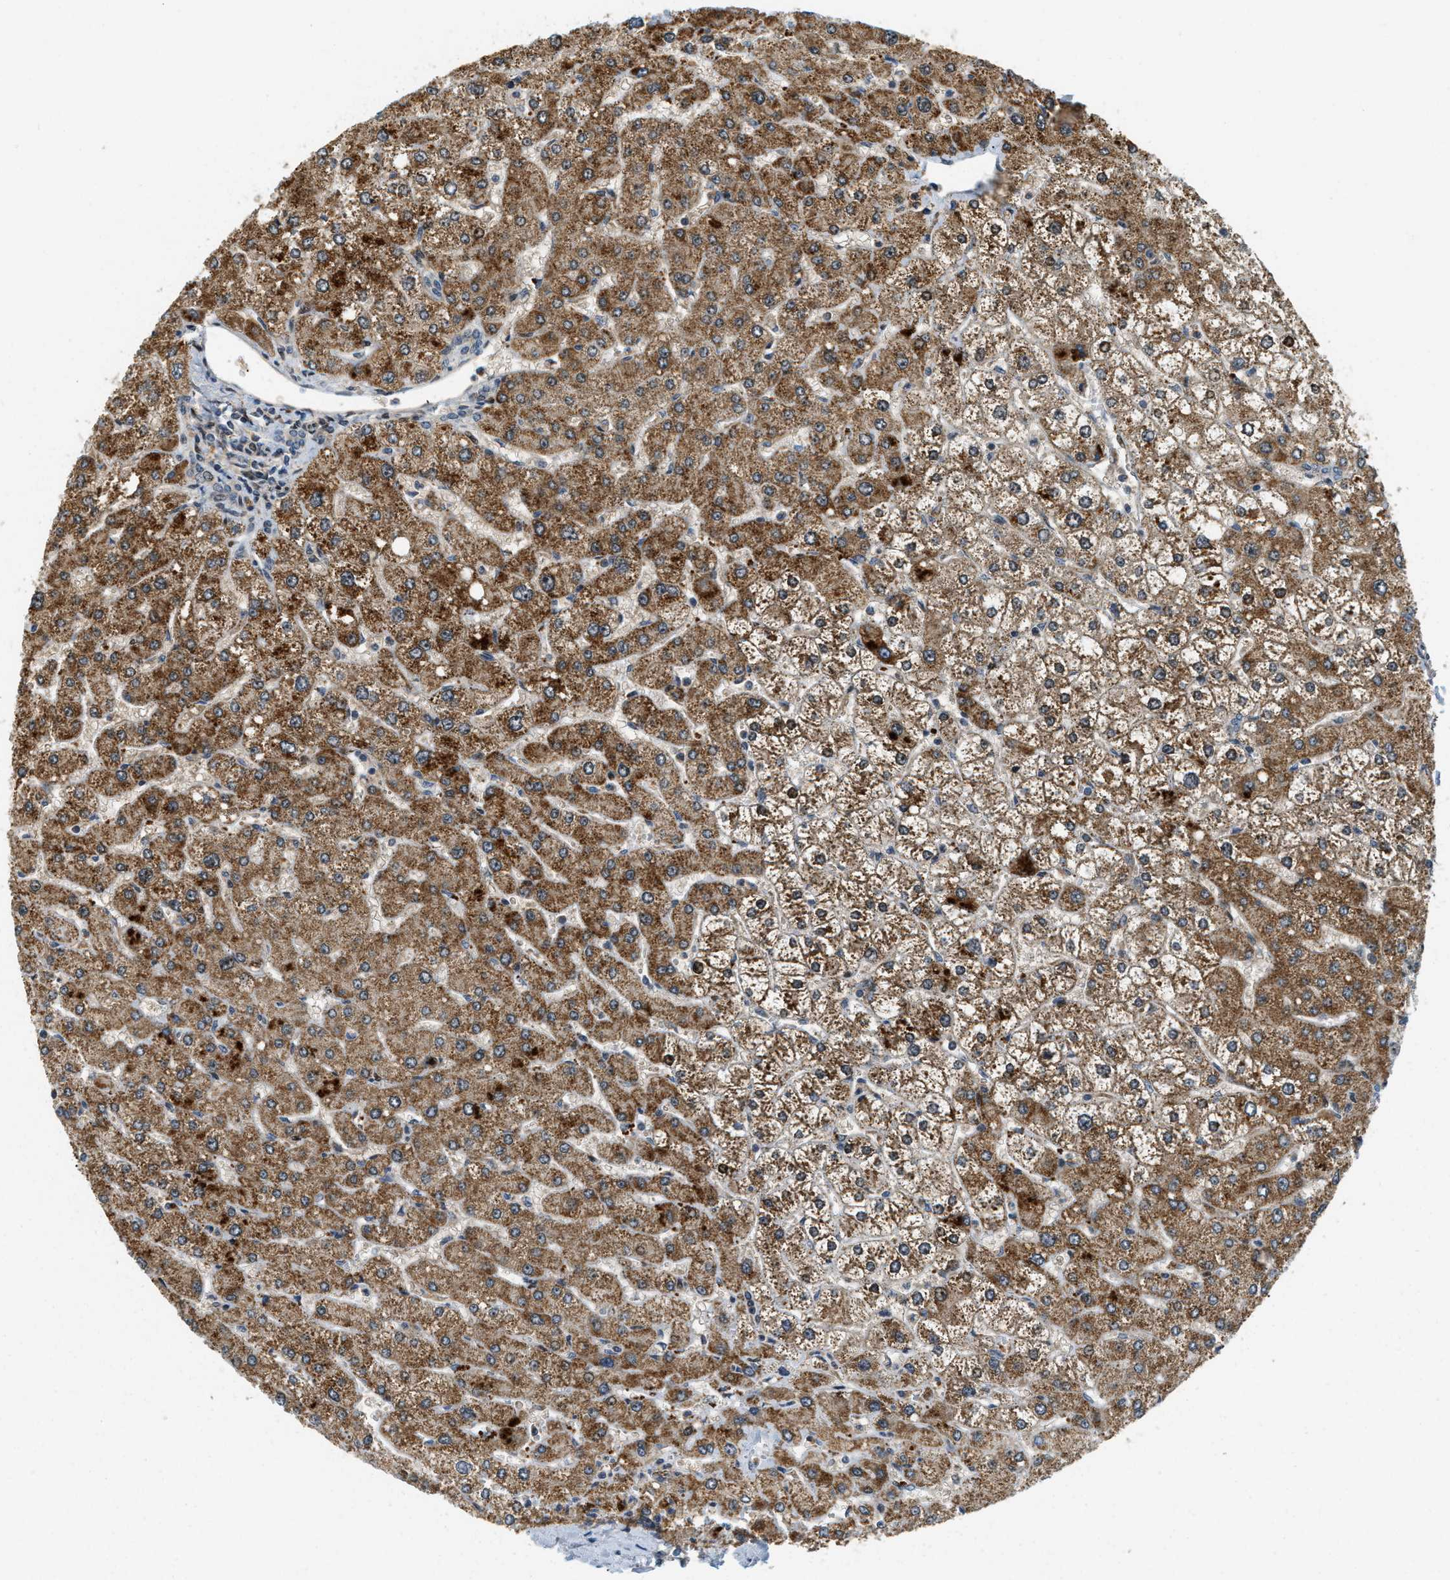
{"staining": {"intensity": "negative", "quantity": "none", "location": "none"}, "tissue": "liver", "cell_type": "Cholangiocytes", "image_type": "normal", "snomed": [{"axis": "morphology", "description": "Normal tissue, NOS"}, {"axis": "topography", "description": "Liver"}], "caption": "IHC of unremarkable liver reveals no positivity in cholangiocytes.", "gene": "TRAPPC14", "patient": {"sex": "male", "age": 55}}